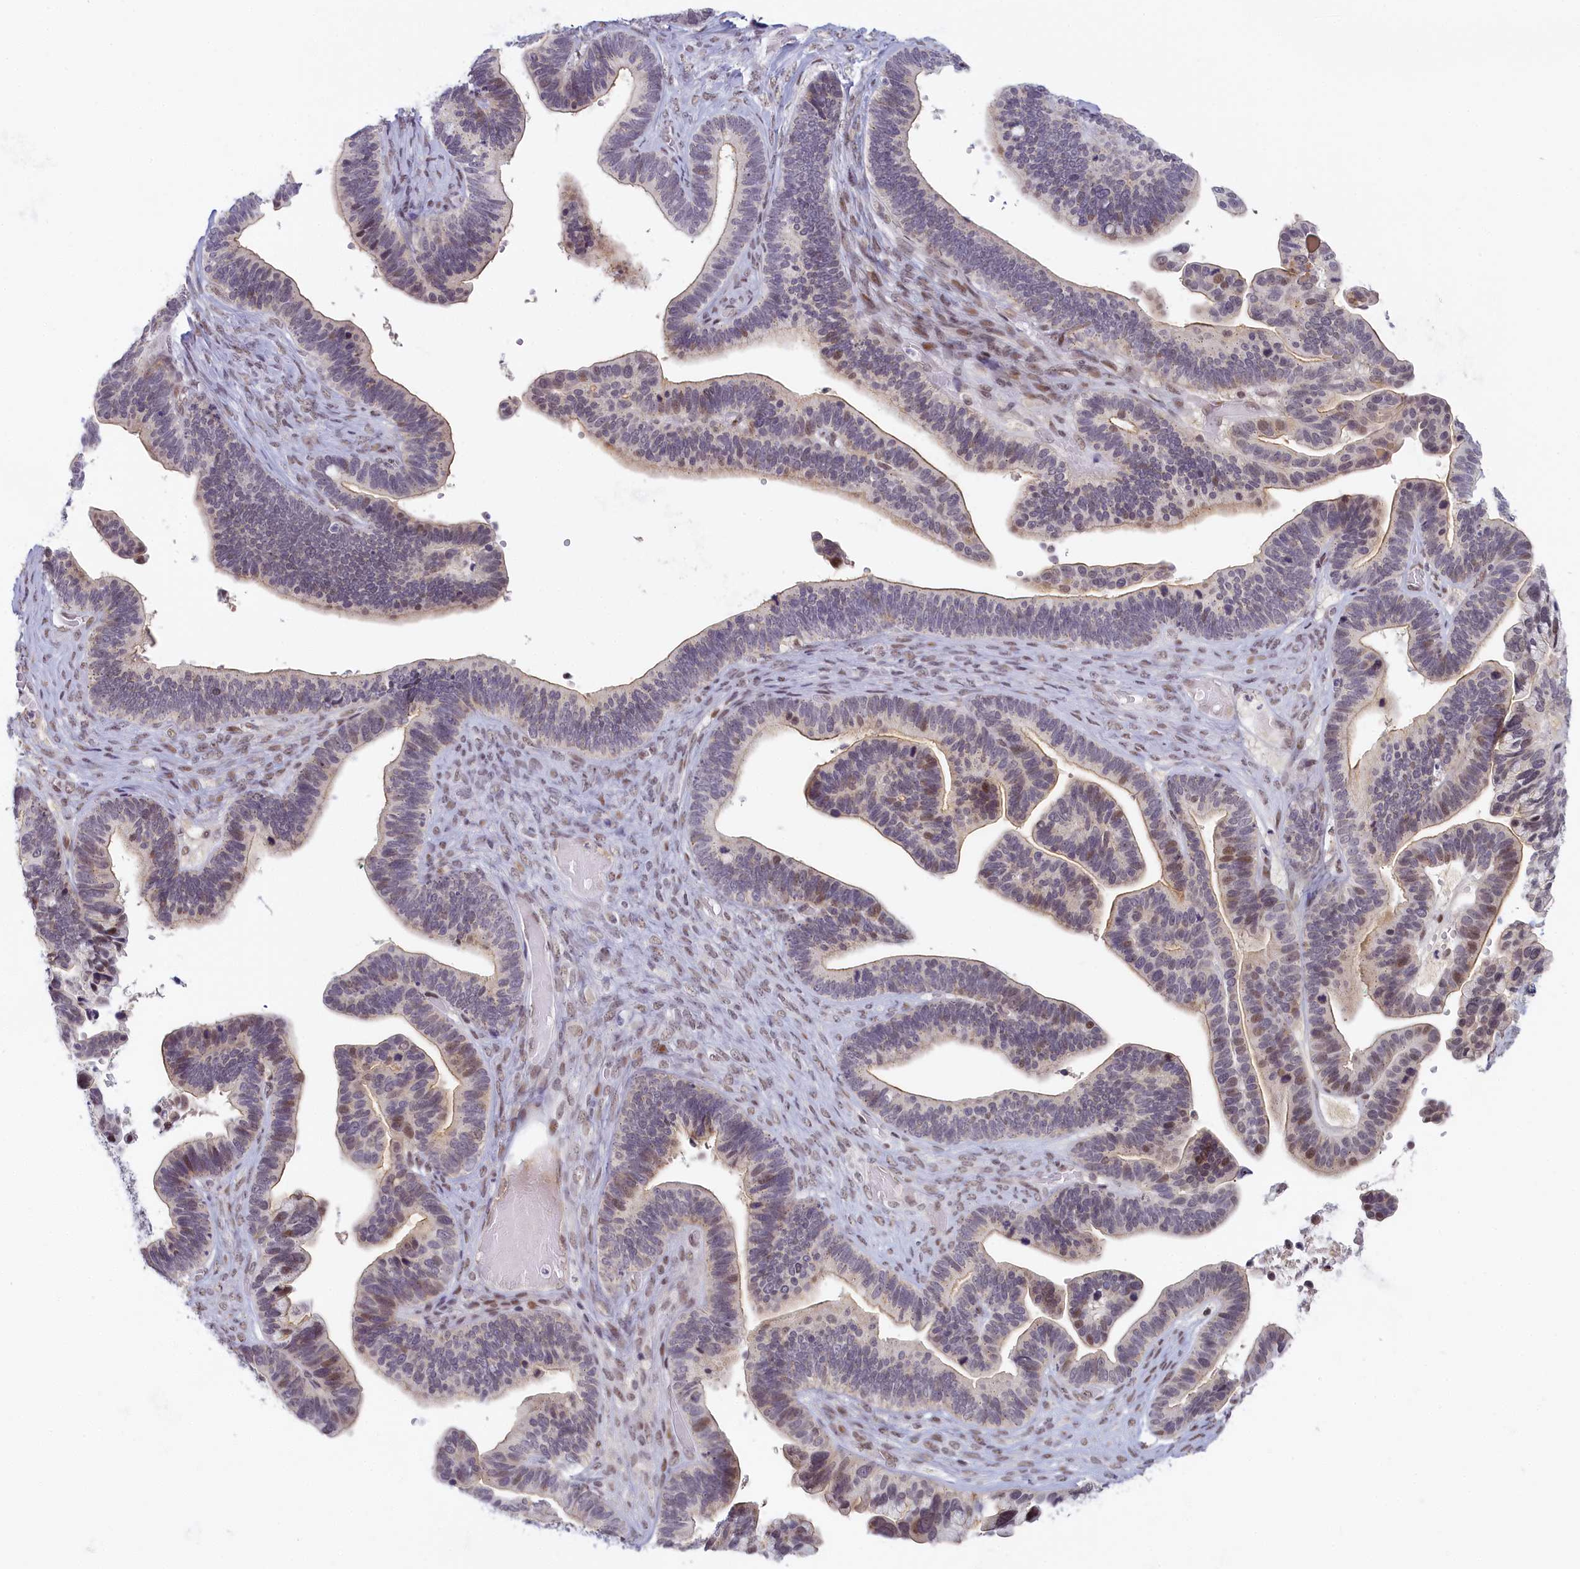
{"staining": {"intensity": "moderate", "quantity": "<25%", "location": "cytoplasmic/membranous,nuclear"}, "tissue": "ovarian cancer", "cell_type": "Tumor cells", "image_type": "cancer", "snomed": [{"axis": "morphology", "description": "Cystadenocarcinoma, serous, NOS"}, {"axis": "topography", "description": "Ovary"}], "caption": "IHC photomicrograph of neoplastic tissue: ovarian serous cystadenocarcinoma stained using immunohistochemistry shows low levels of moderate protein expression localized specifically in the cytoplasmic/membranous and nuclear of tumor cells, appearing as a cytoplasmic/membranous and nuclear brown color.", "gene": "SEC31B", "patient": {"sex": "female", "age": 56}}